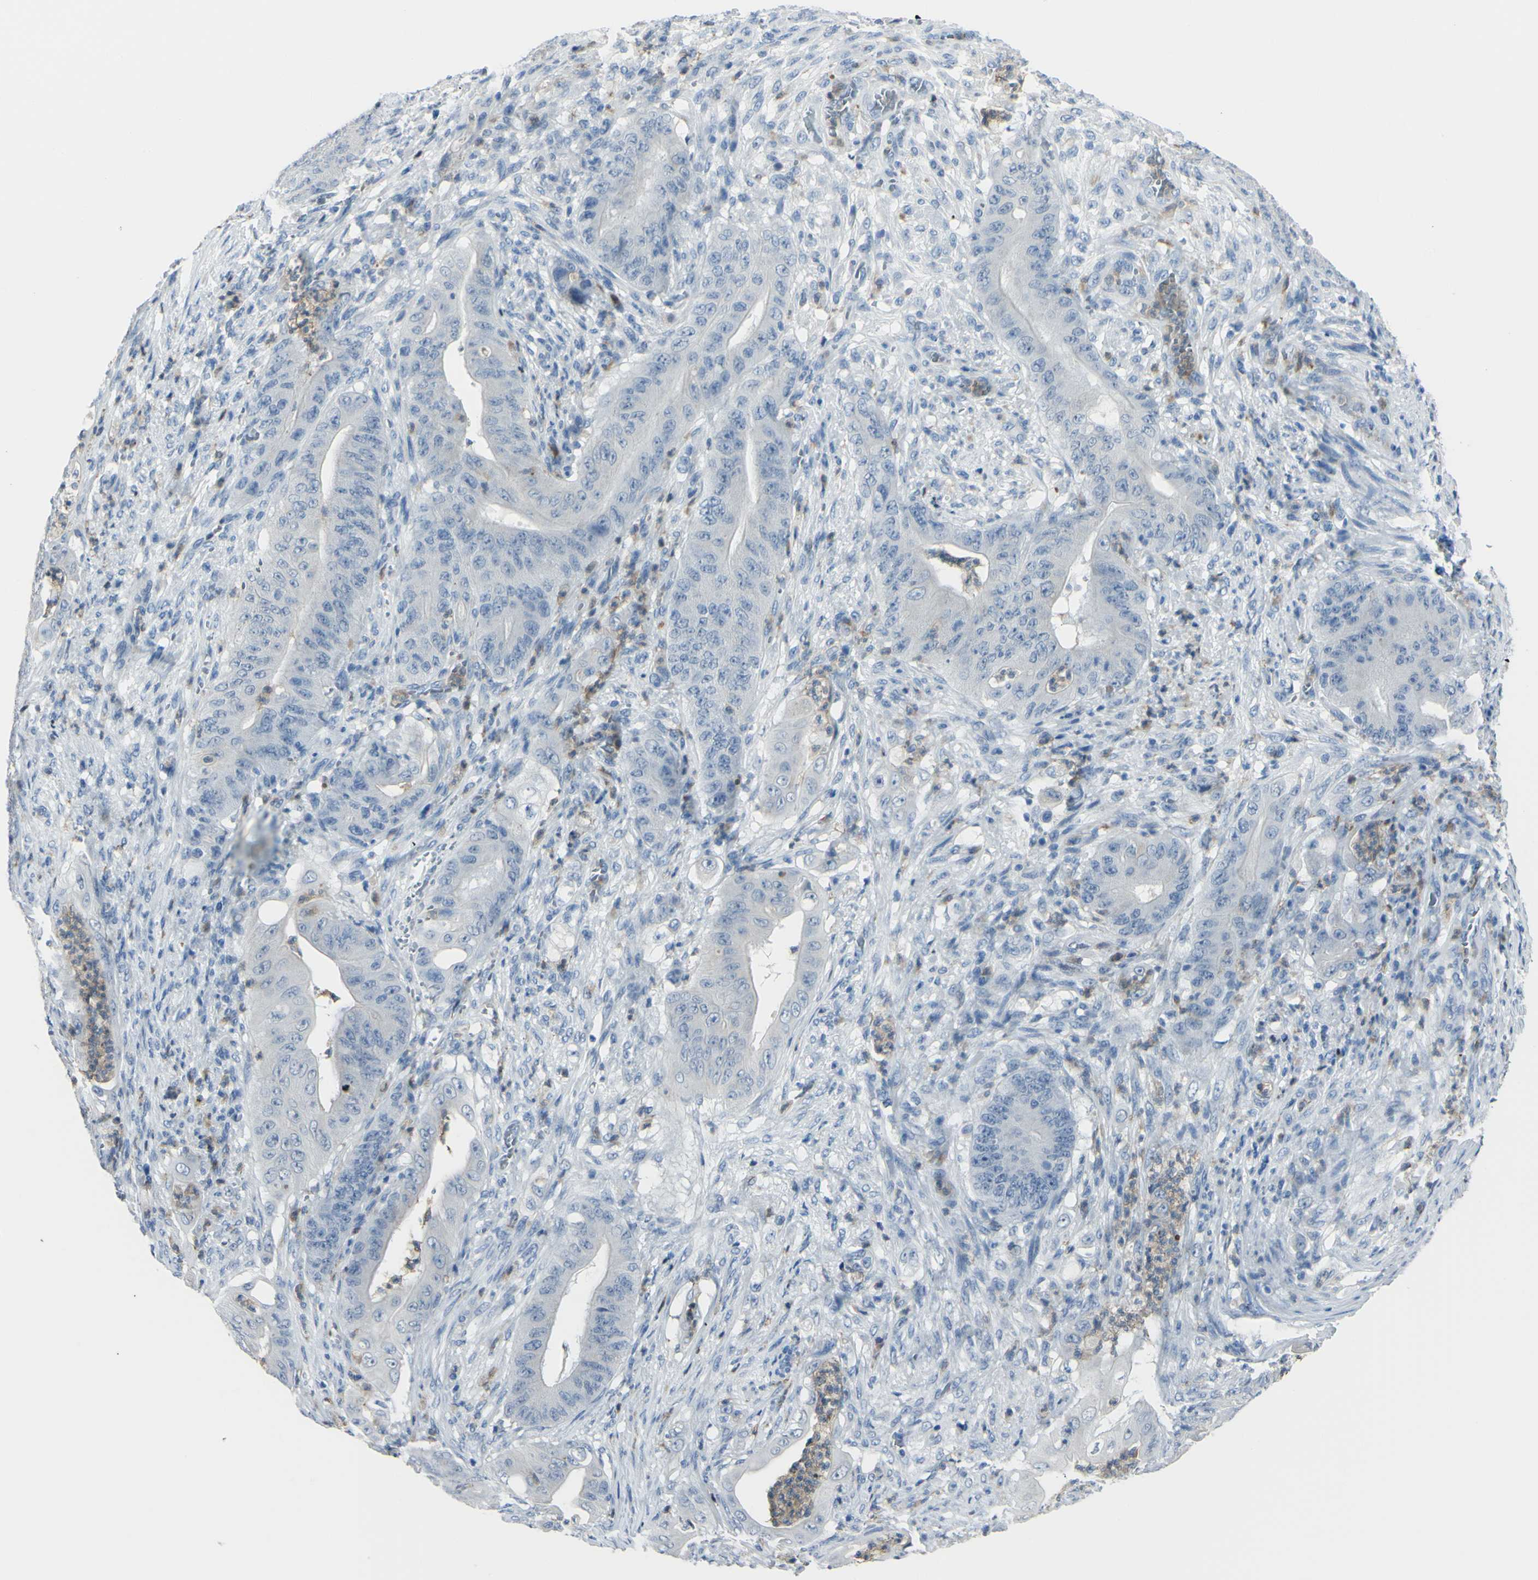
{"staining": {"intensity": "negative", "quantity": "none", "location": "none"}, "tissue": "stomach cancer", "cell_type": "Tumor cells", "image_type": "cancer", "snomed": [{"axis": "morphology", "description": "Adenocarcinoma, NOS"}, {"axis": "topography", "description": "Stomach"}], "caption": "High power microscopy histopathology image of an immunohistochemistry (IHC) photomicrograph of stomach adenocarcinoma, revealing no significant staining in tumor cells. (DAB immunohistochemistry (IHC), high magnification).", "gene": "ZNF557", "patient": {"sex": "female", "age": 73}}